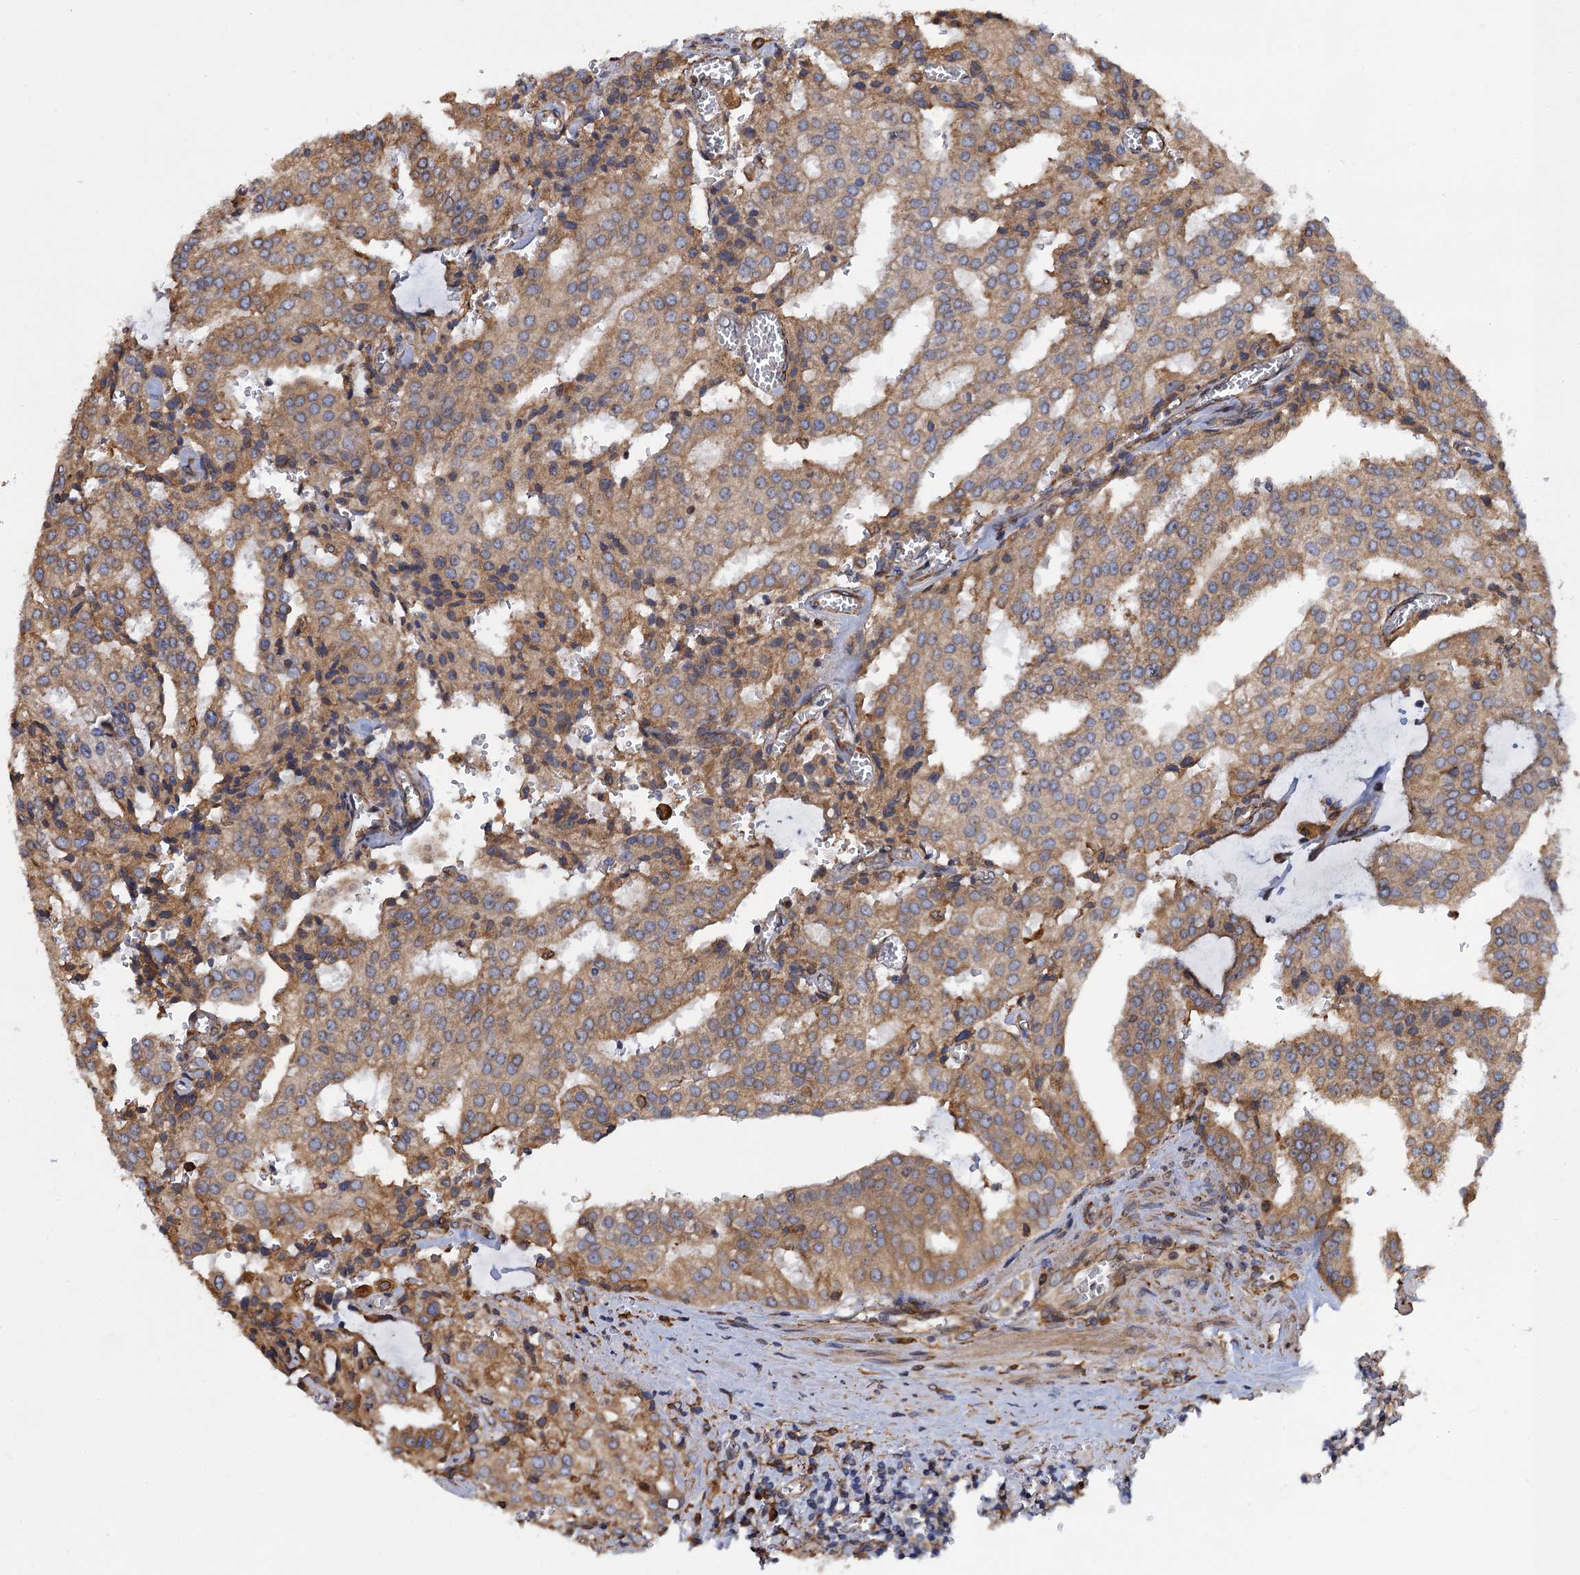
{"staining": {"intensity": "moderate", "quantity": ">75%", "location": "cytoplasmic/membranous"}, "tissue": "prostate cancer", "cell_type": "Tumor cells", "image_type": "cancer", "snomed": [{"axis": "morphology", "description": "Adenocarcinoma, High grade"}, {"axis": "topography", "description": "Prostate"}], "caption": "A medium amount of moderate cytoplasmic/membranous expression is seen in approximately >75% of tumor cells in prostate cancer tissue.", "gene": "ARMC5", "patient": {"sex": "male", "age": 68}}